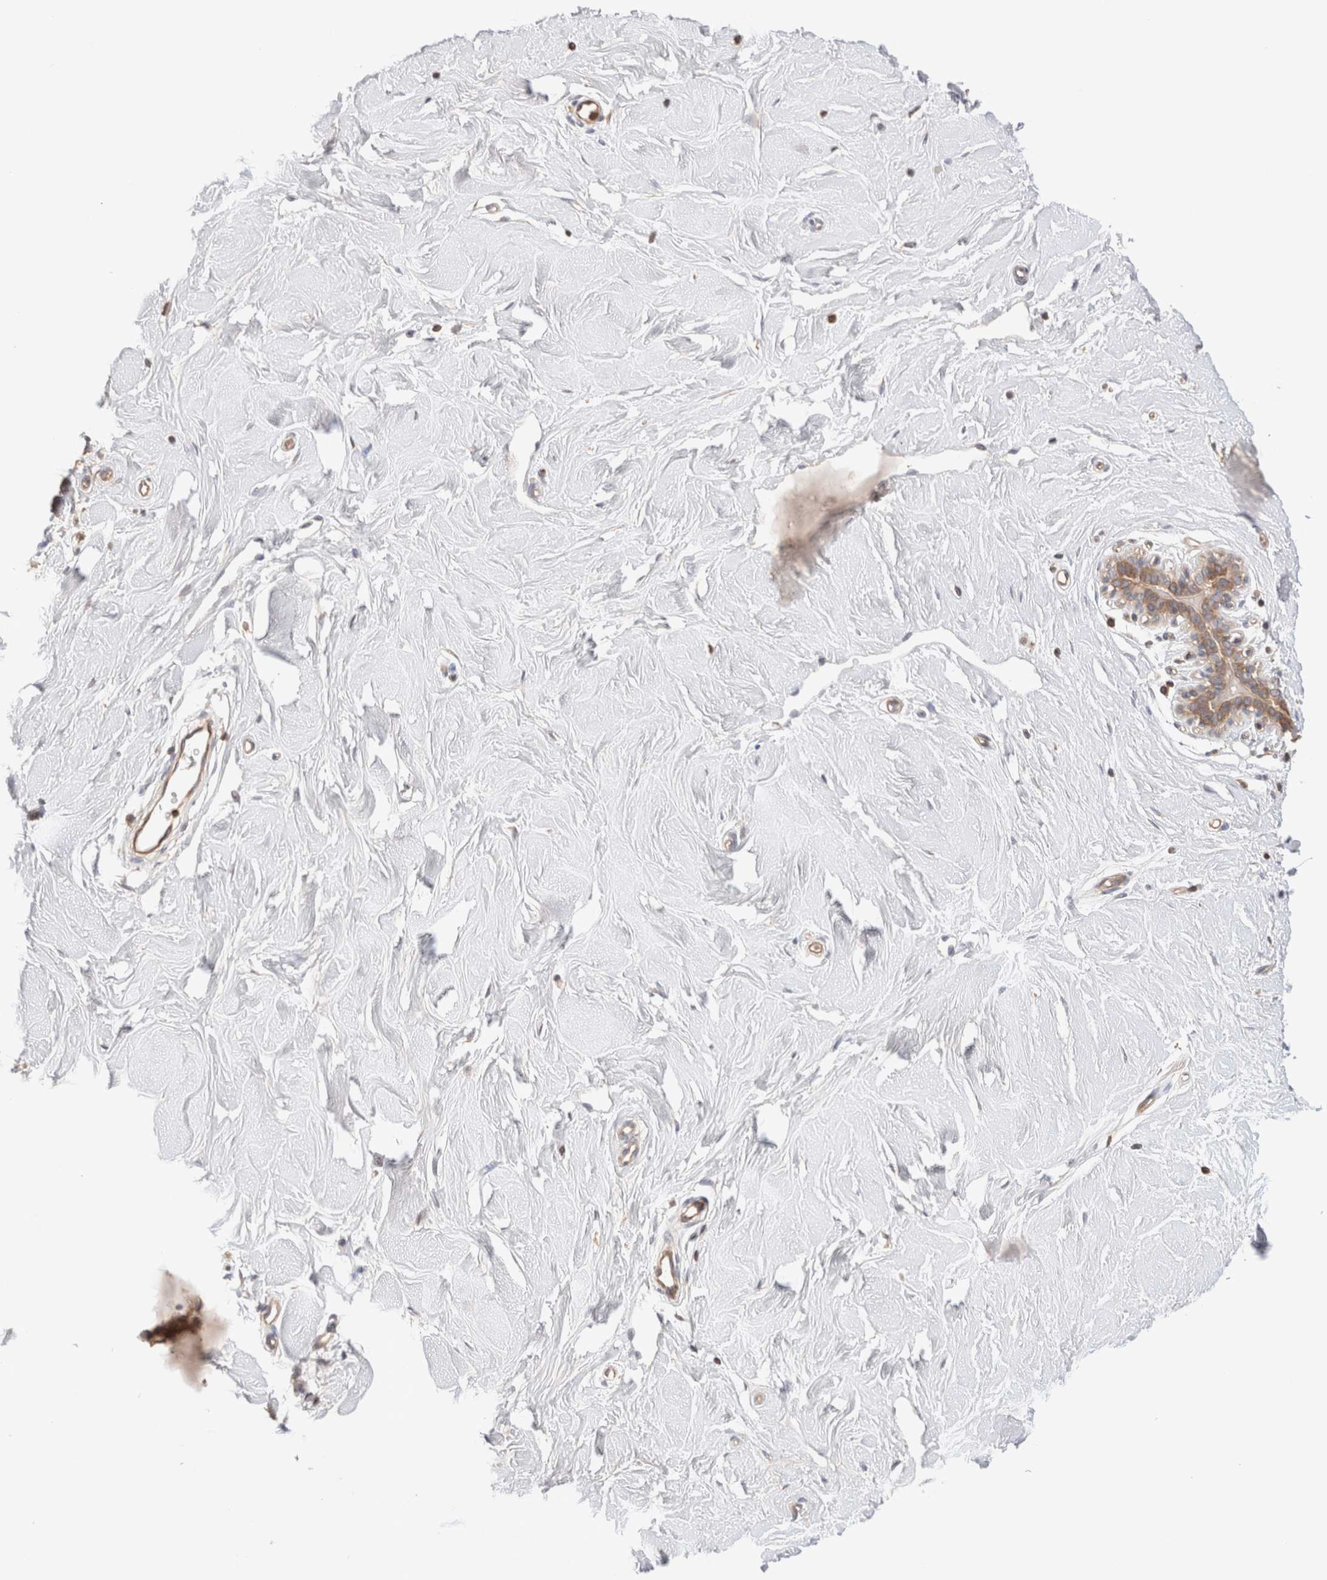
{"staining": {"intensity": "negative", "quantity": "none", "location": "none"}, "tissue": "breast", "cell_type": "Adipocytes", "image_type": "normal", "snomed": [{"axis": "morphology", "description": "Normal tissue, NOS"}, {"axis": "topography", "description": "Breast"}], "caption": "IHC histopathology image of unremarkable breast stained for a protein (brown), which displays no expression in adipocytes.", "gene": "SIKE1", "patient": {"sex": "female", "age": 23}}